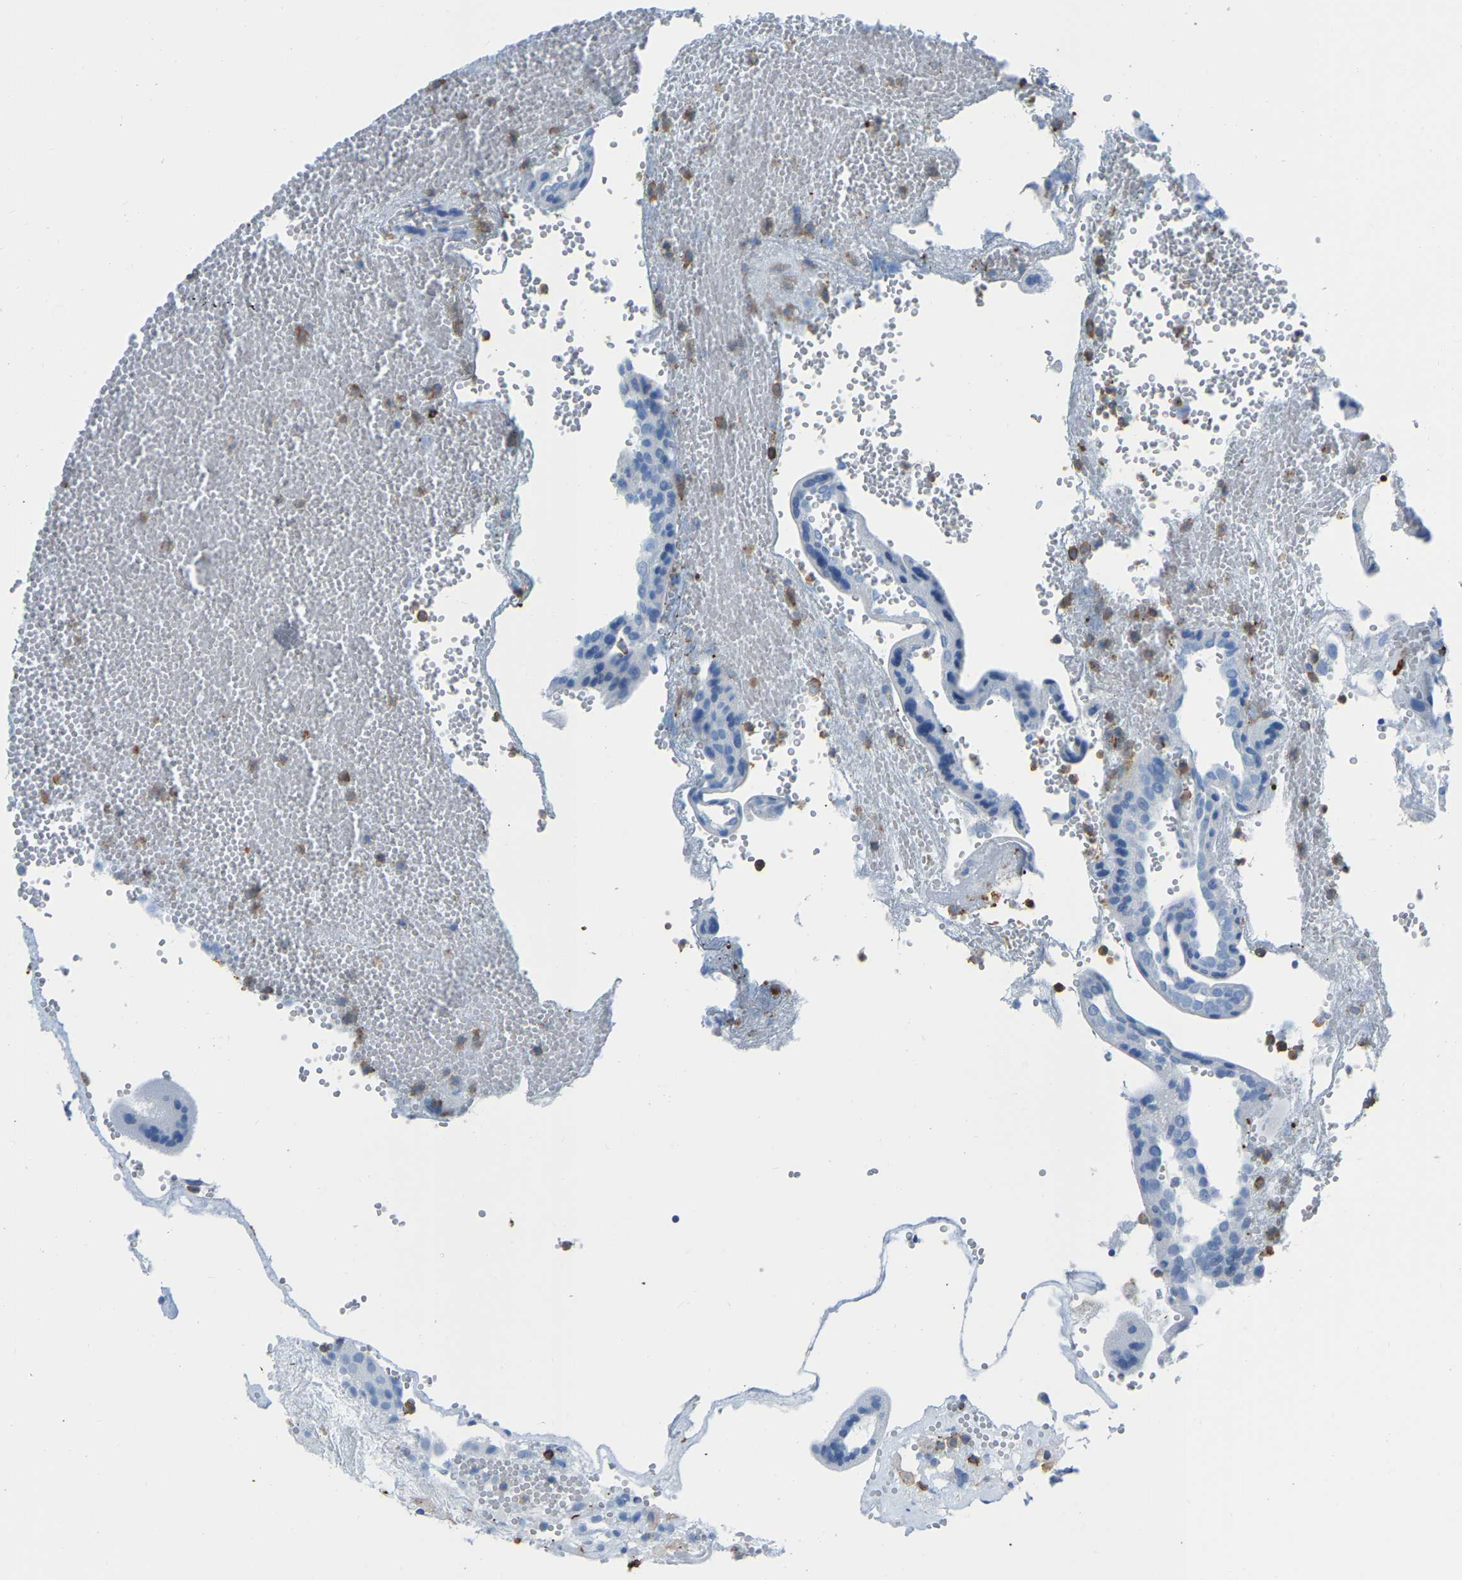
{"staining": {"intensity": "negative", "quantity": "none", "location": "none"}, "tissue": "placenta", "cell_type": "Trophoblastic cells", "image_type": "normal", "snomed": [{"axis": "morphology", "description": "Normal tissue, NOS"}, {"axis": "topography", "description": "Placenta"}], "caption": "High magnification brightfield microscopy of unremarkable placenta stained with DAB (3,3'-diaminobenzidine) (brown) and counterstained with hematoxylin (blue): trophoblastic cells show no significant positivity.", "gene": "LSP1", "patient": {"sex": "female", "age": 18}}